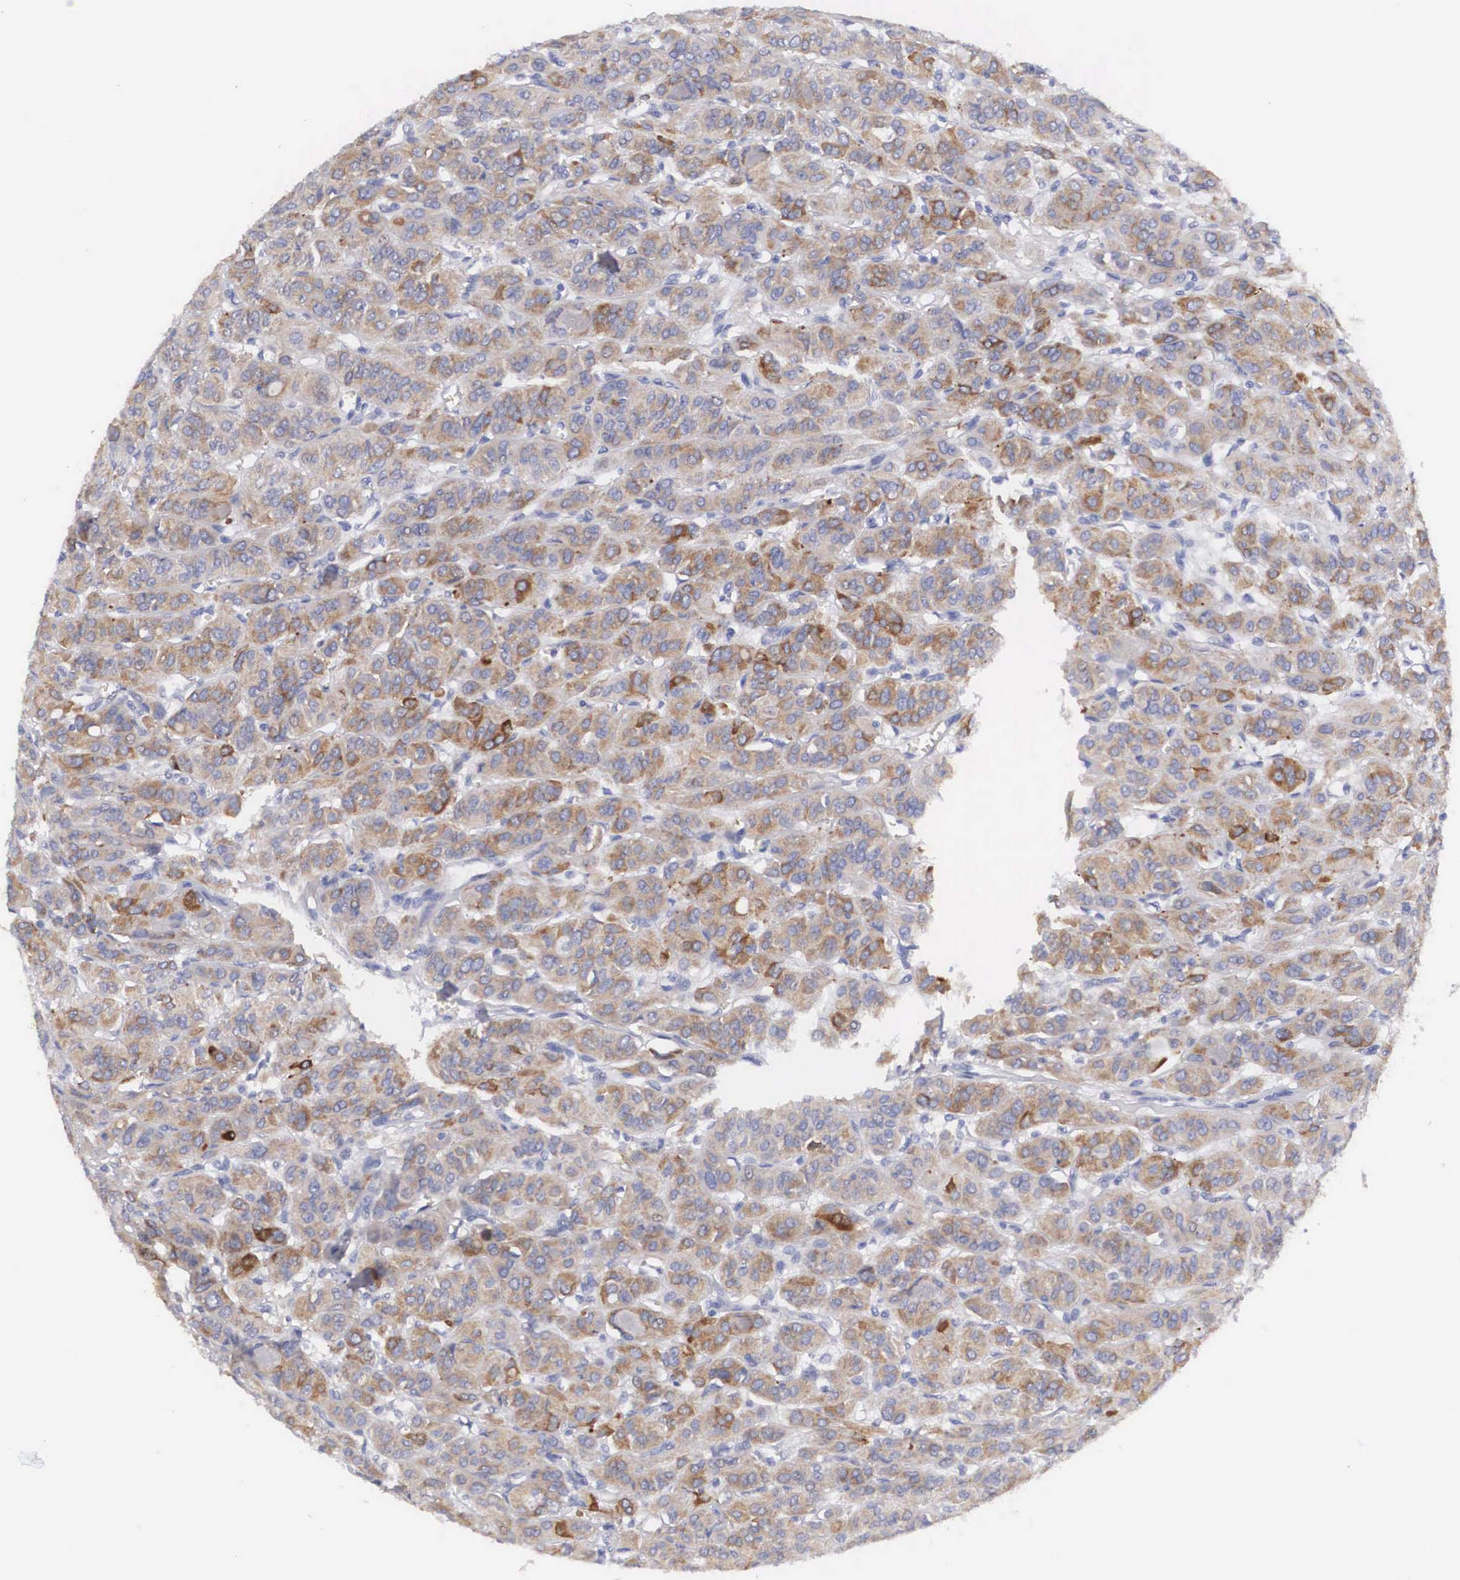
{"staining": {"intensity": "moderate", "quantity": ">75%", "location": "cytoplasmic/membranous"}, "tissue": "thyroid cancer", "cell_type": "Tumor cells", "image_type": "cancer", "snomed": [{"axis": "morphology", "description": "Follicular adenoma carcinoma, NOS"}, {"axis": "topography", "description": "Thyroid gland"}], "caption": "An immunohistochemistry (IHC) micrograph of neoplastic tissue is shown. Protein staining in brown labels moderate cytoplasmic/membranous positivity in thyroid cancer within tumor cells.", "gene": "ARMCX3", "patient": {"sex": "female", "age": 71}}